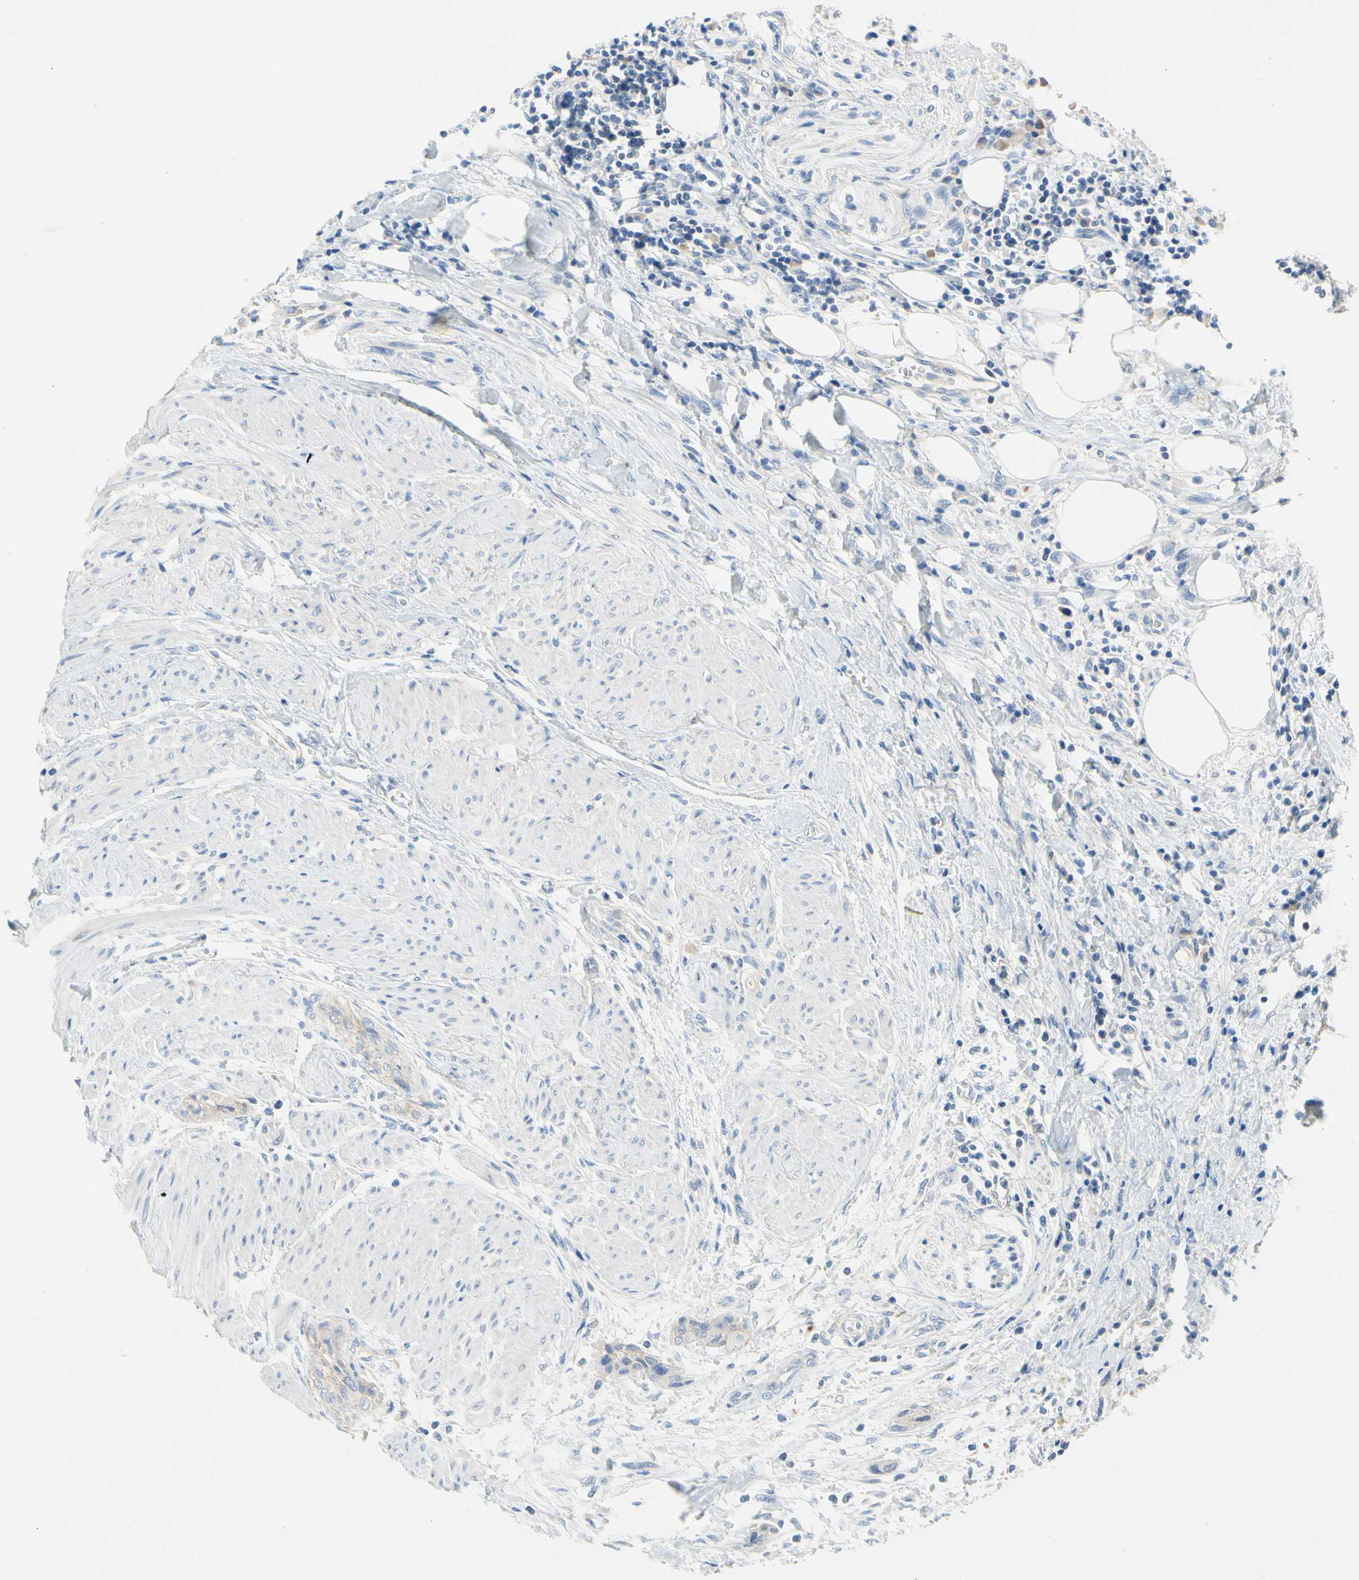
{"staining": {"intensity": "weak", "quantity": "25%-75%", "location": "cytoplasmic/membranous"}, "tissue": "urothelial cancer", "cell_type": "Tumor cells", "image_type": "cancer", "snomed": [{"axis": "morphology", "description": "Urothelial carcinoma, High grade"}, {"axis": "topography", "description": "Urinary bladder"}], "caption": "A brown stain highlights weak cytoplasmic/membranous expression of a protein in urothelial carcinoma (high-grade) tumor cells.", "gene": "CA14", "patient": {"sex": "male", "age": 35}}